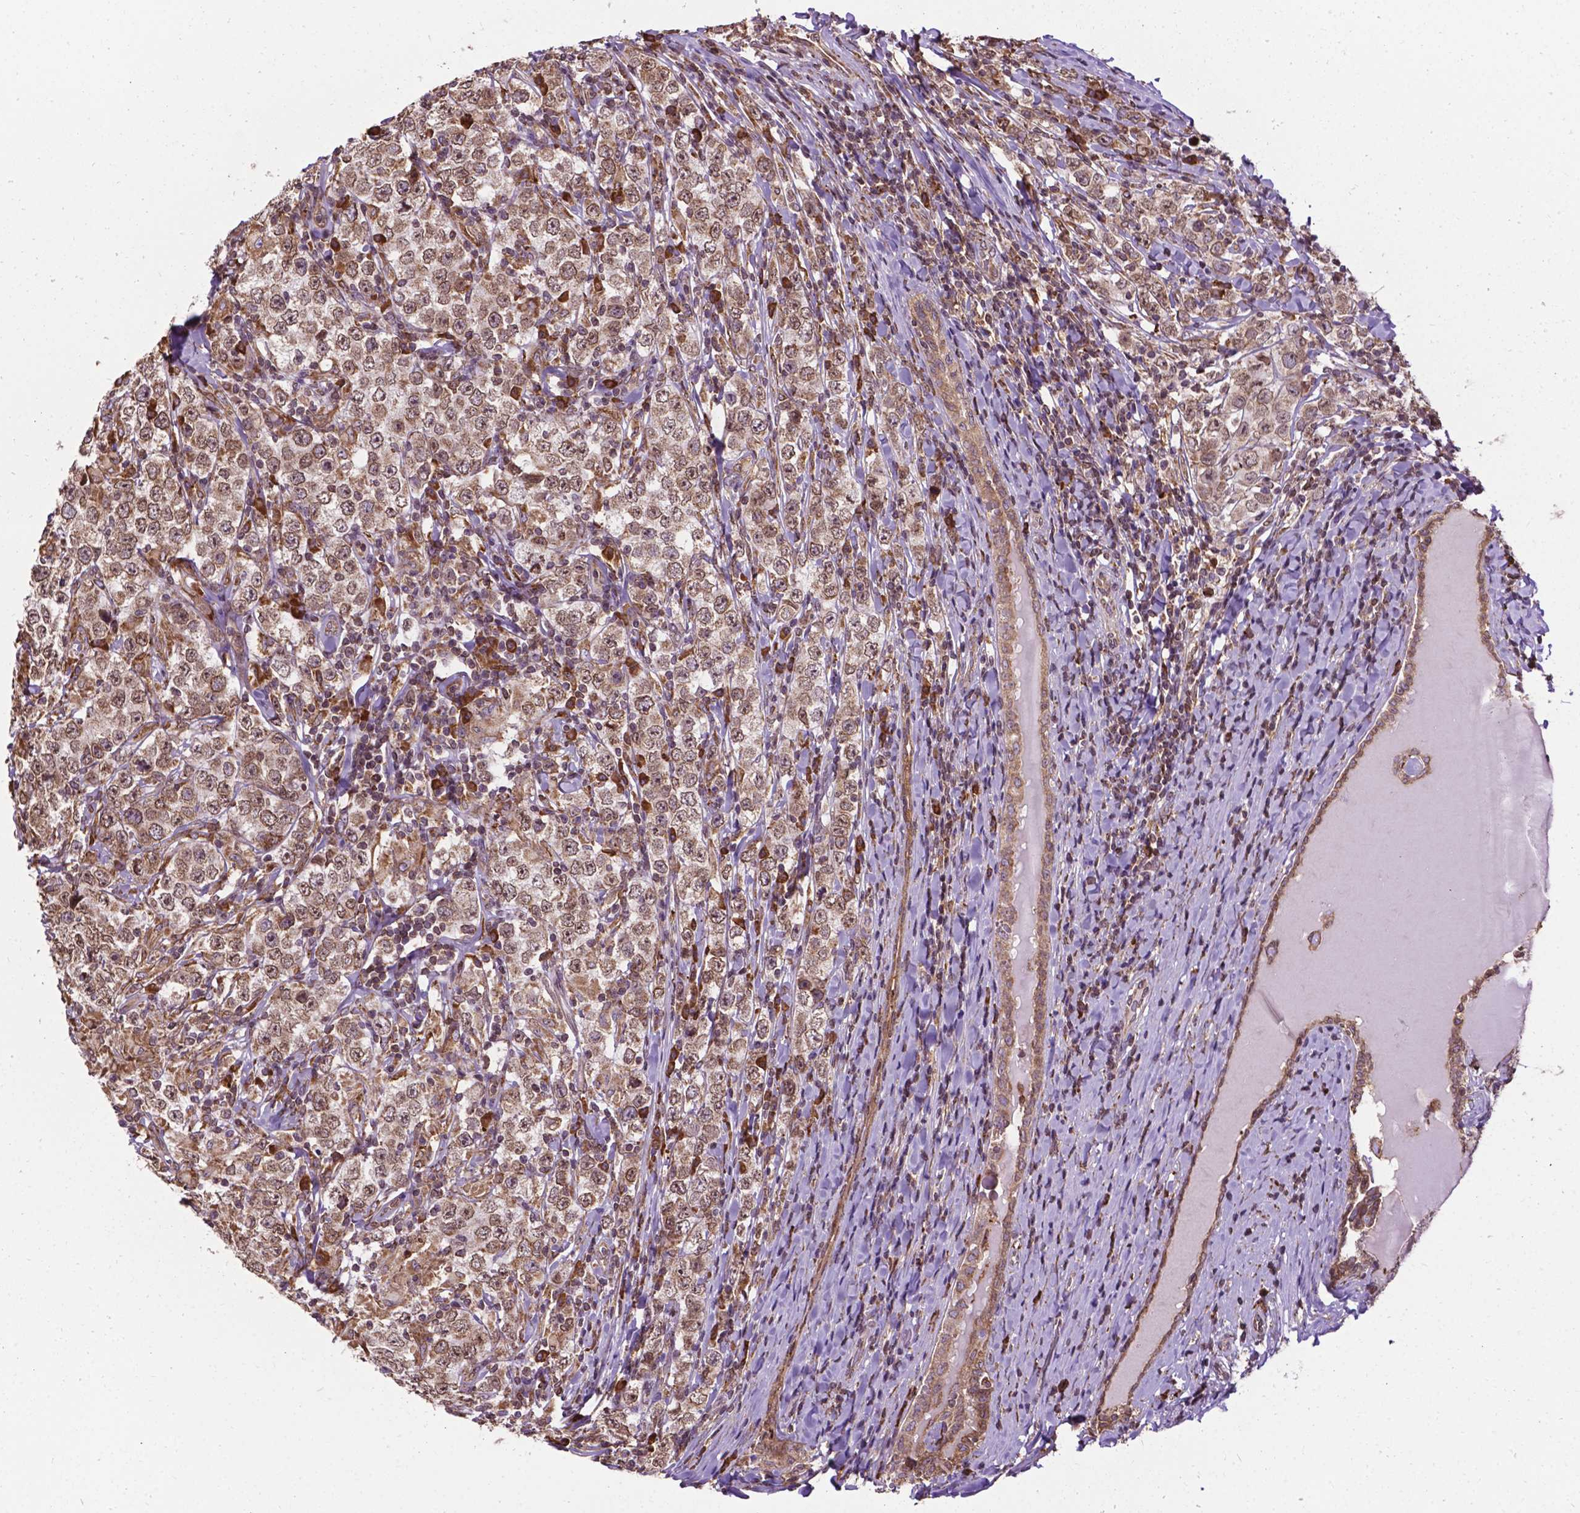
{"staining": {"intensity": "moderate", "quantity": ">75%", "location": "cytoplasmic/membranous,nuclear"}, "tissue": "testis cancer", "cell_type": "Tumor cells", "image_type": "cancer", "snomed": [{"axis": "morphology", "description": "Seminoma, NOS"}, {"axis": "morphology", "description": "Carcinoma, Embryonal, NOS"}, {"axis": "topography", "description": "Testis"}], "caption": "Tumor cells reveal medium levels of moderate cytoplasmic/membranous and nuclear expression in about >75% of cells in testis cancer (embryonal carcinoma). (DAB = brown stain, brightfield microscopy at high magnification).", "gene": "GANAB", "patient": {"sex": "male", "age": 41}}